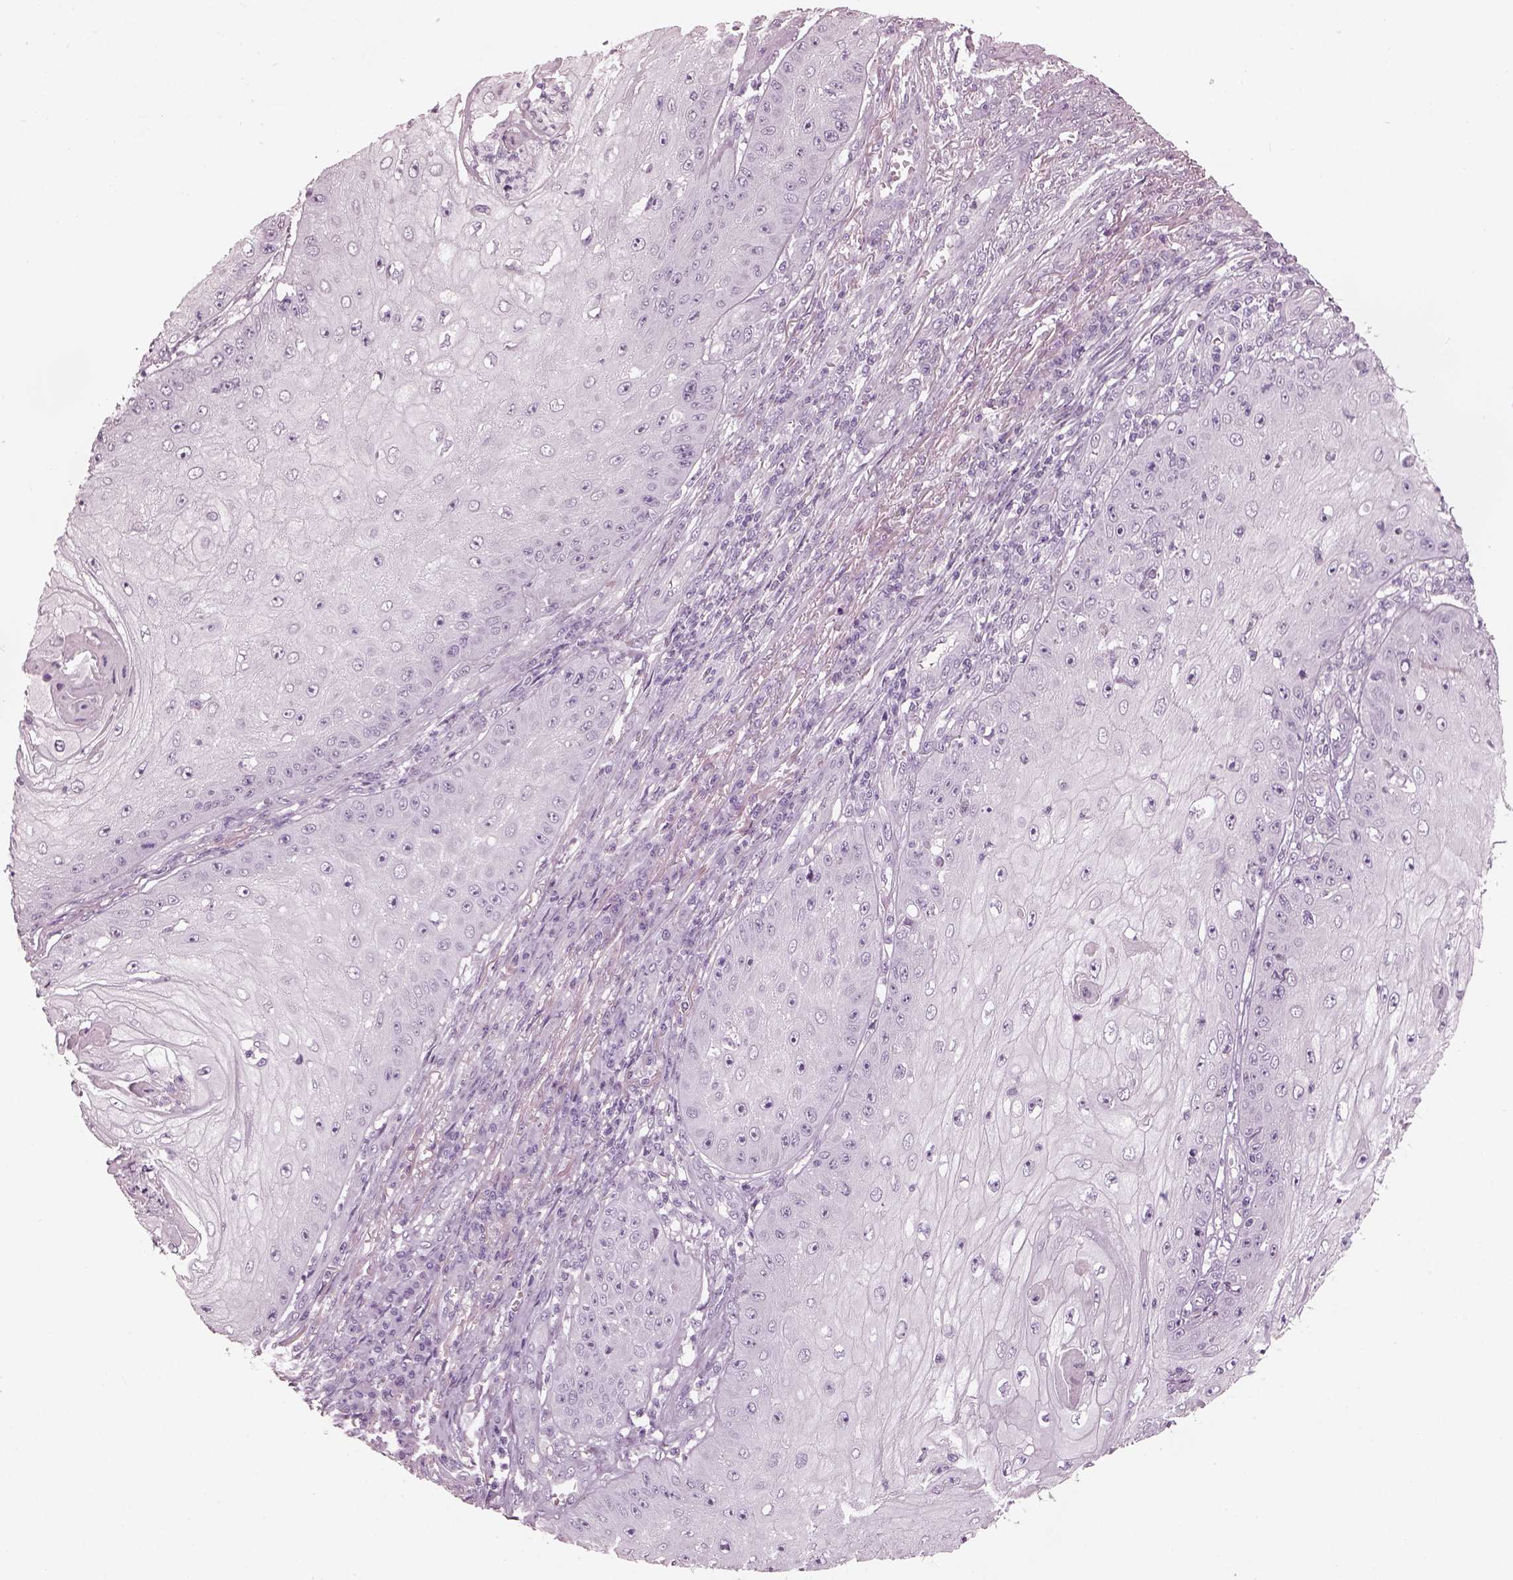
{"staining": {"intensity": "negative", "quantity": "none", "location": "none"}, "tissue": "skin cancer", "cell_type": "Tumor cells", "image_type": "cancer", "snomed": [{"axis": "morphology", "description": "Squamous cell carcinoma, NOS"}, {"axis": "topography", "description": "Skin"}], "caption": "Squamous cell carcinoma (skin) stained for a protein using IHC demonstrates no expression tumor cells.", "gene": "PDC", "patient": {"sex": "male", "age": 70}}